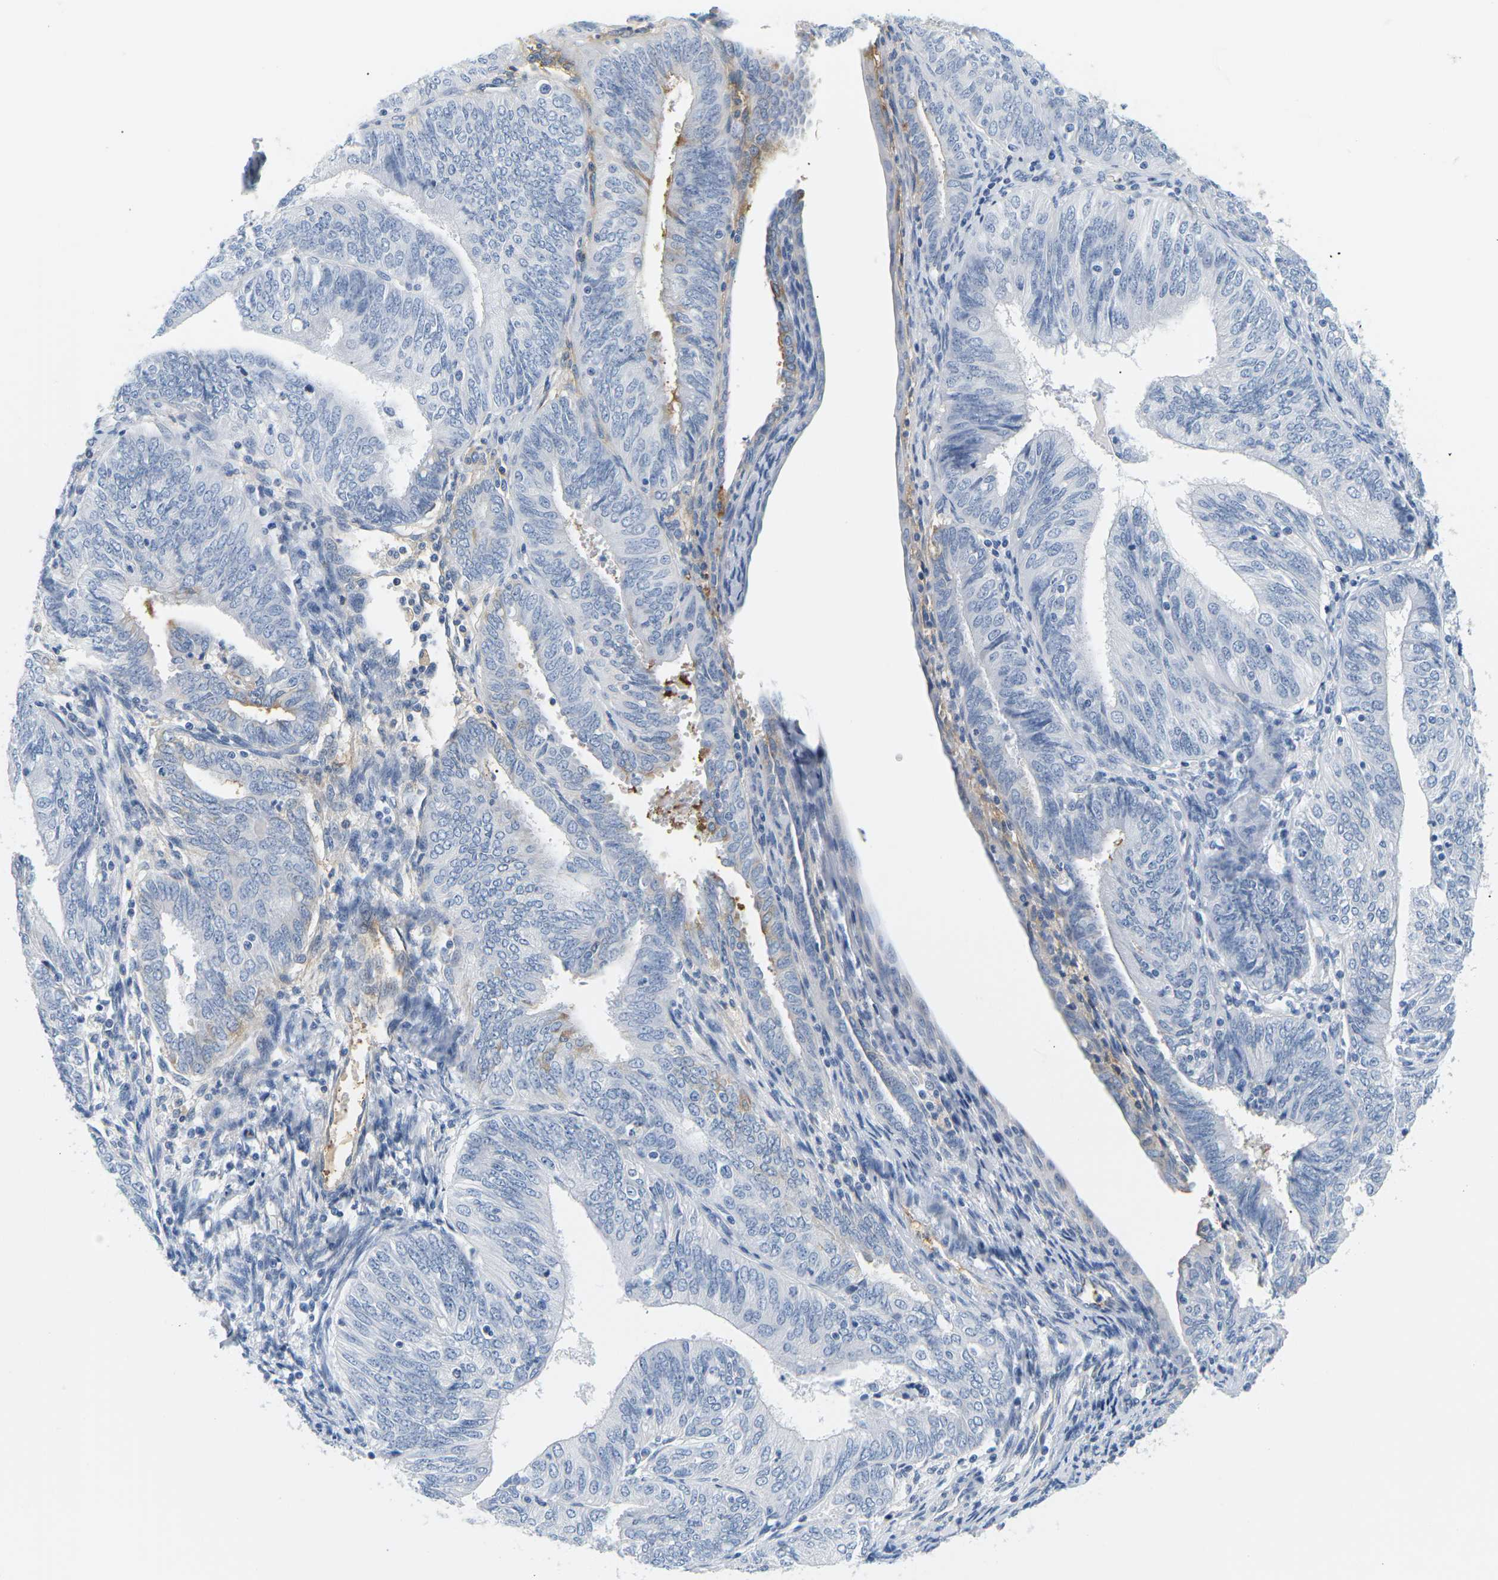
{"staining": {"intensity": "negative", "quantity": "none", "location": "none"}, "tissue": "endometrial cancer", "cell_type": "Tumor cells", "image_type": "cancer", "snomed": [{"axis": "morphology", "description": "Adenocarcinoma, NOS"}, {"axis": "topography", "description": "Endometrium"}], "caption": "Micrograph shows no protein expression in tumor cells of adenocarcinoma (endometrial) tissue.", "gene": "APOB", "patient": {"sex": "female", "age": 58}}